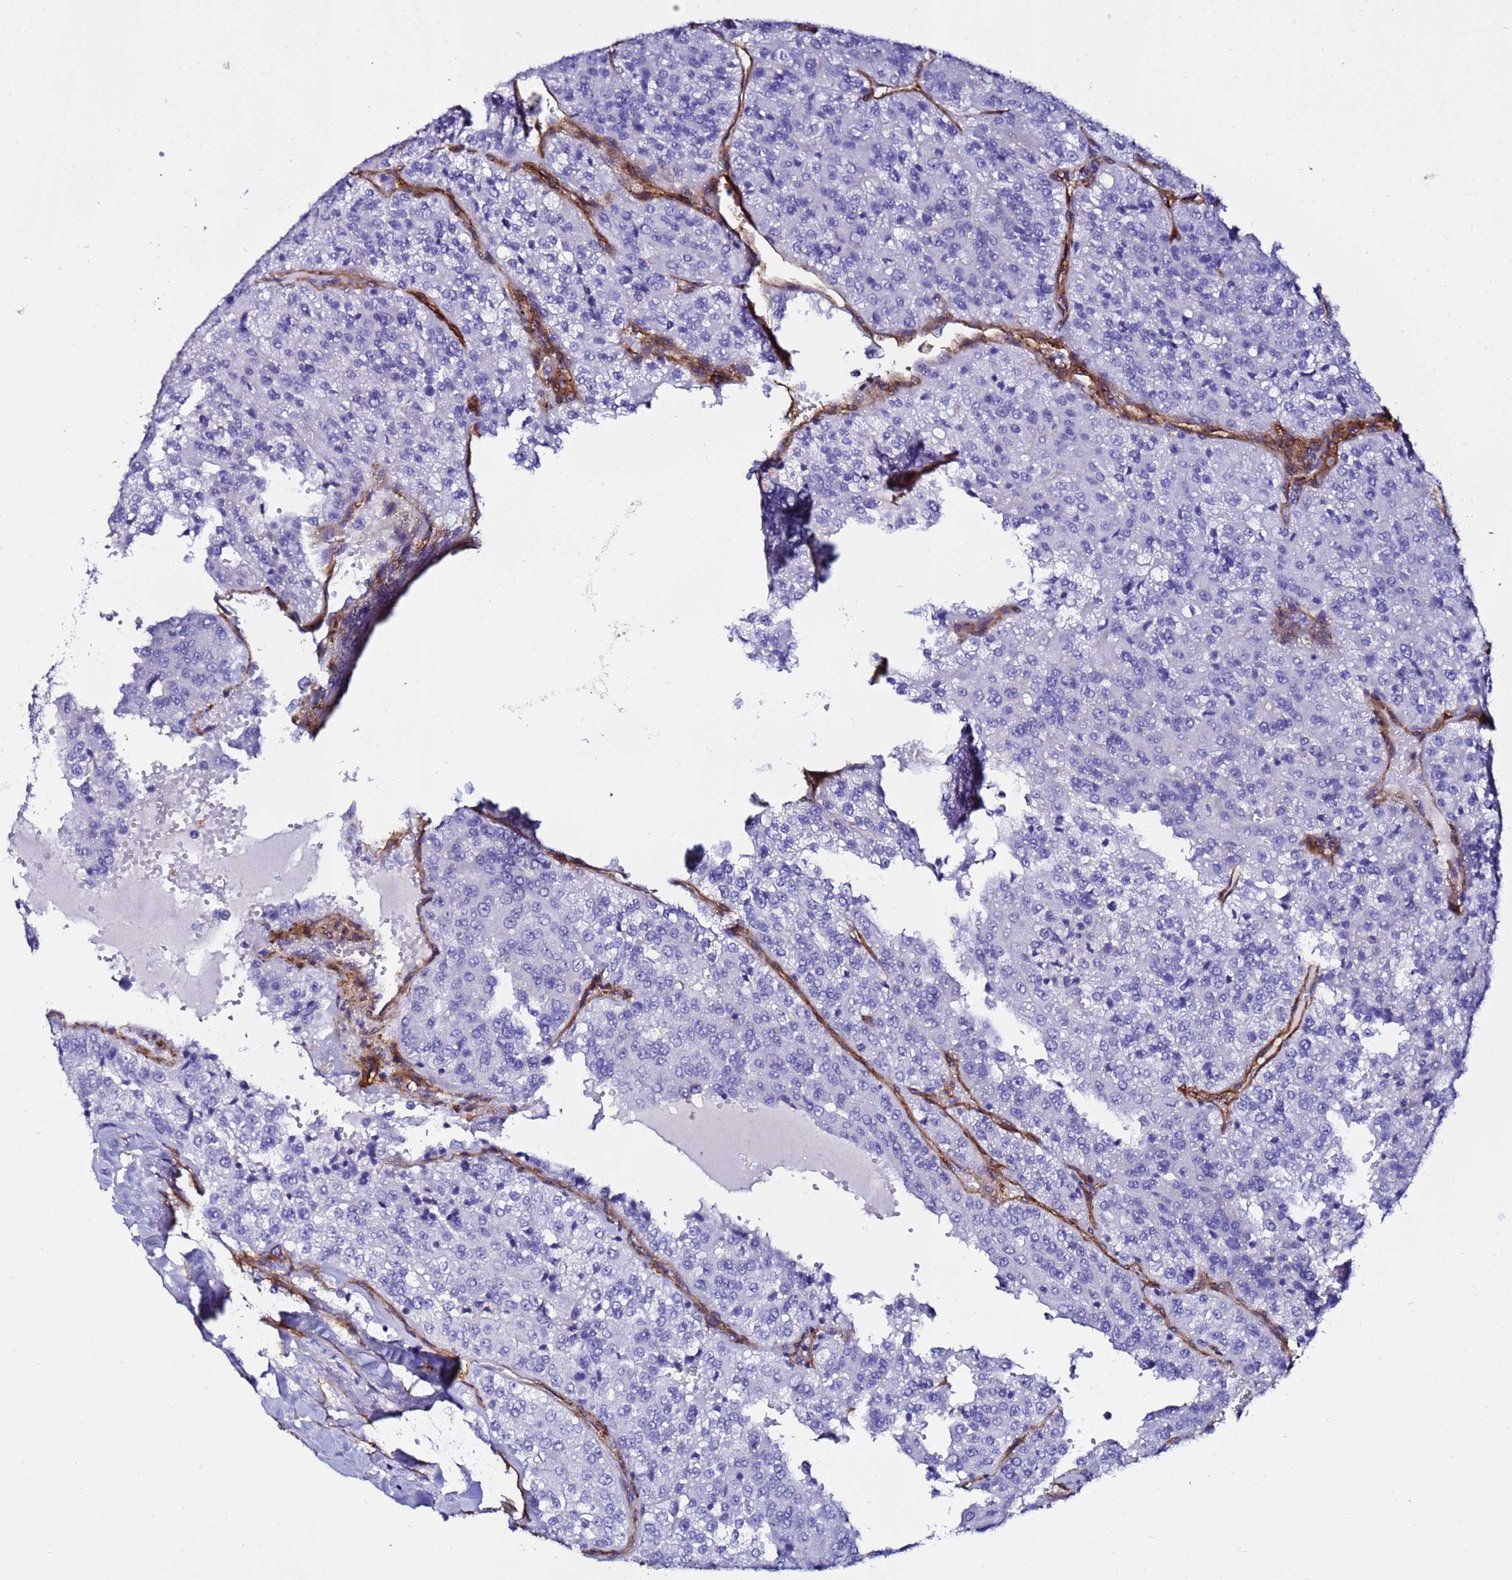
{"staining": {"intensity": "negative", "quantity": "none", "location": "none"}, "tissue": "renal cancer", "cell_type": "Tumor cells", "image_type": "cancer", "snomed": [{"axis": "morphology", "description": "Adenocarcinoma, NOS"}, {"axis": "topography", "description": "Kidney"}], "caption": "Protein analysis of renal adenocarcinoma displays no significant staining in tumor cells.", "gene": "DEFB104A", "patient": {"sex": "female", "age": 63}}